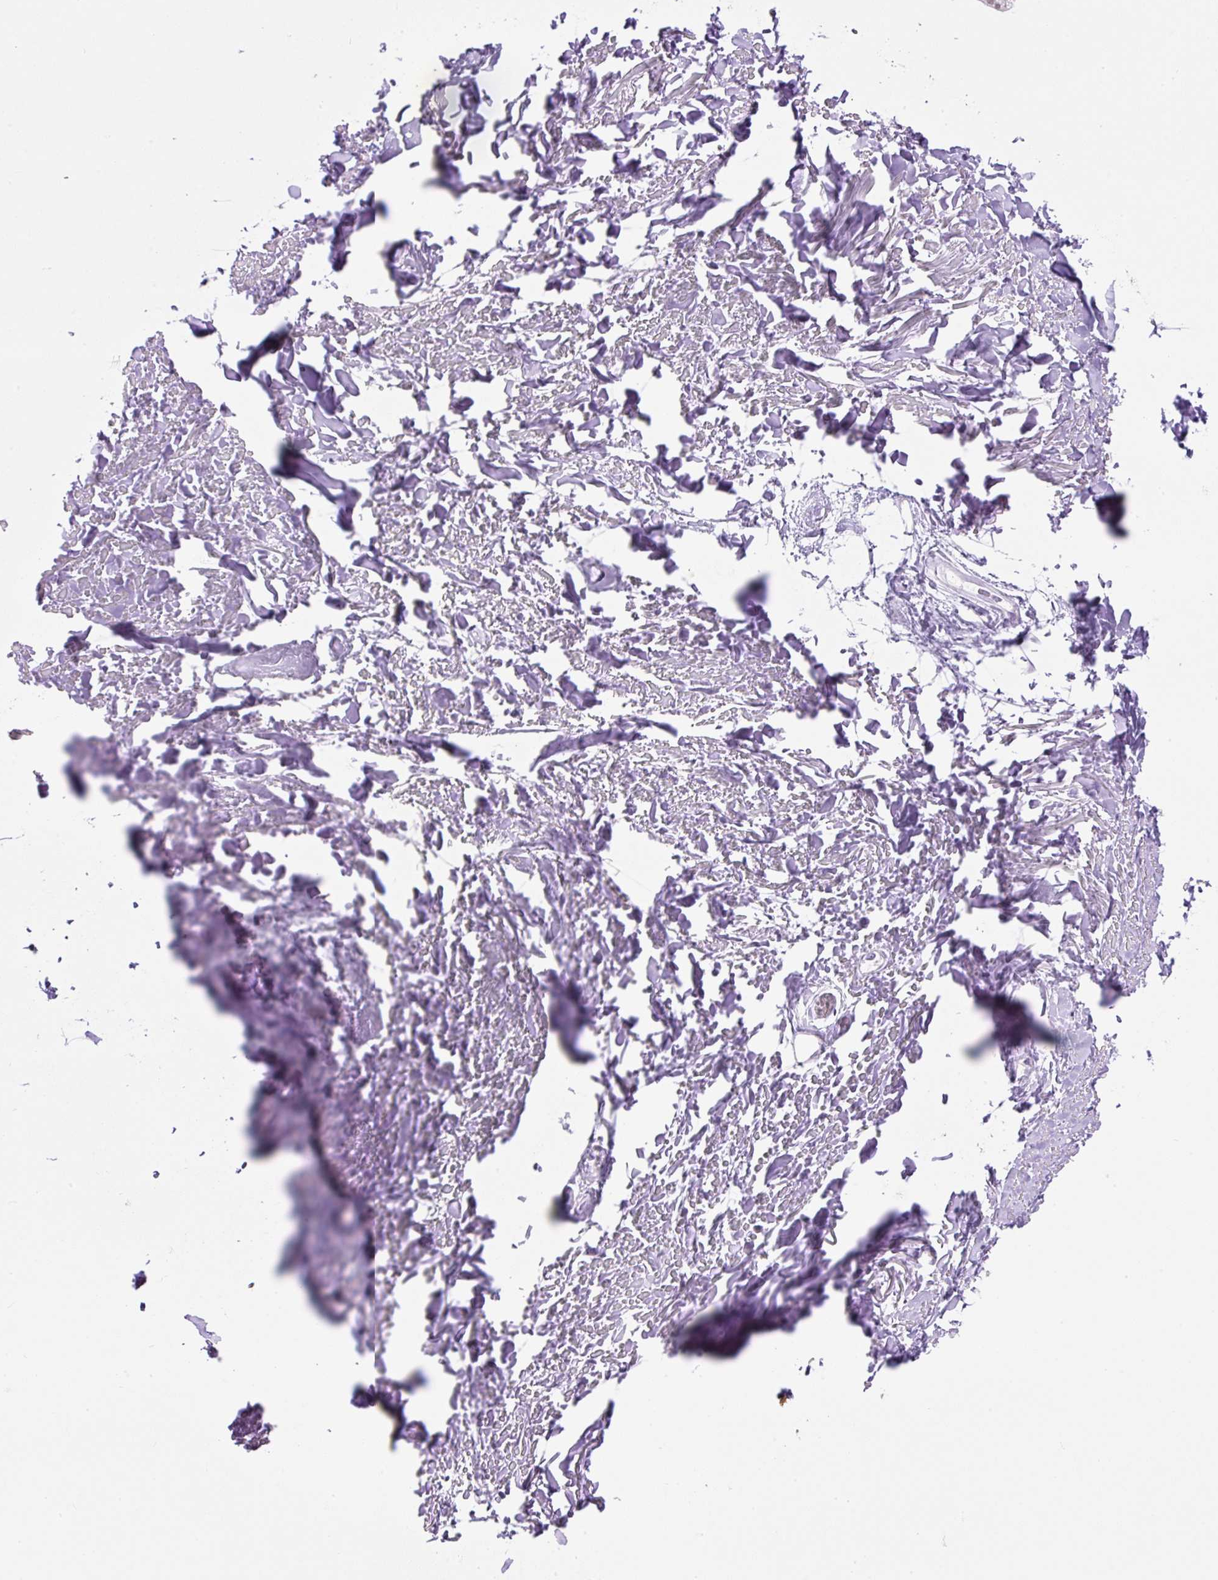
{"staining": {"intensity": "negative", "quantity": "none", "location": "none"}, "tissue": "adipose tissue", "cell_type": "Adipocytes", "image_type": "normal", "snomed": [{"axis": "morphology", "description": "Normal tissue, NOS"}, {"axis": "topography", "description": "Cartilage tissue"}], "caption": "Immunohistochemical staining of benign adipose tissue displays no significant positivity in adipocytes. (Brightfield microscopy of DAB (3,3'-diaminobenzidine) immunohistochemistry at high magnification).", "gene": "TAF1A", "patient": {"sex": "male", "age": 57}}